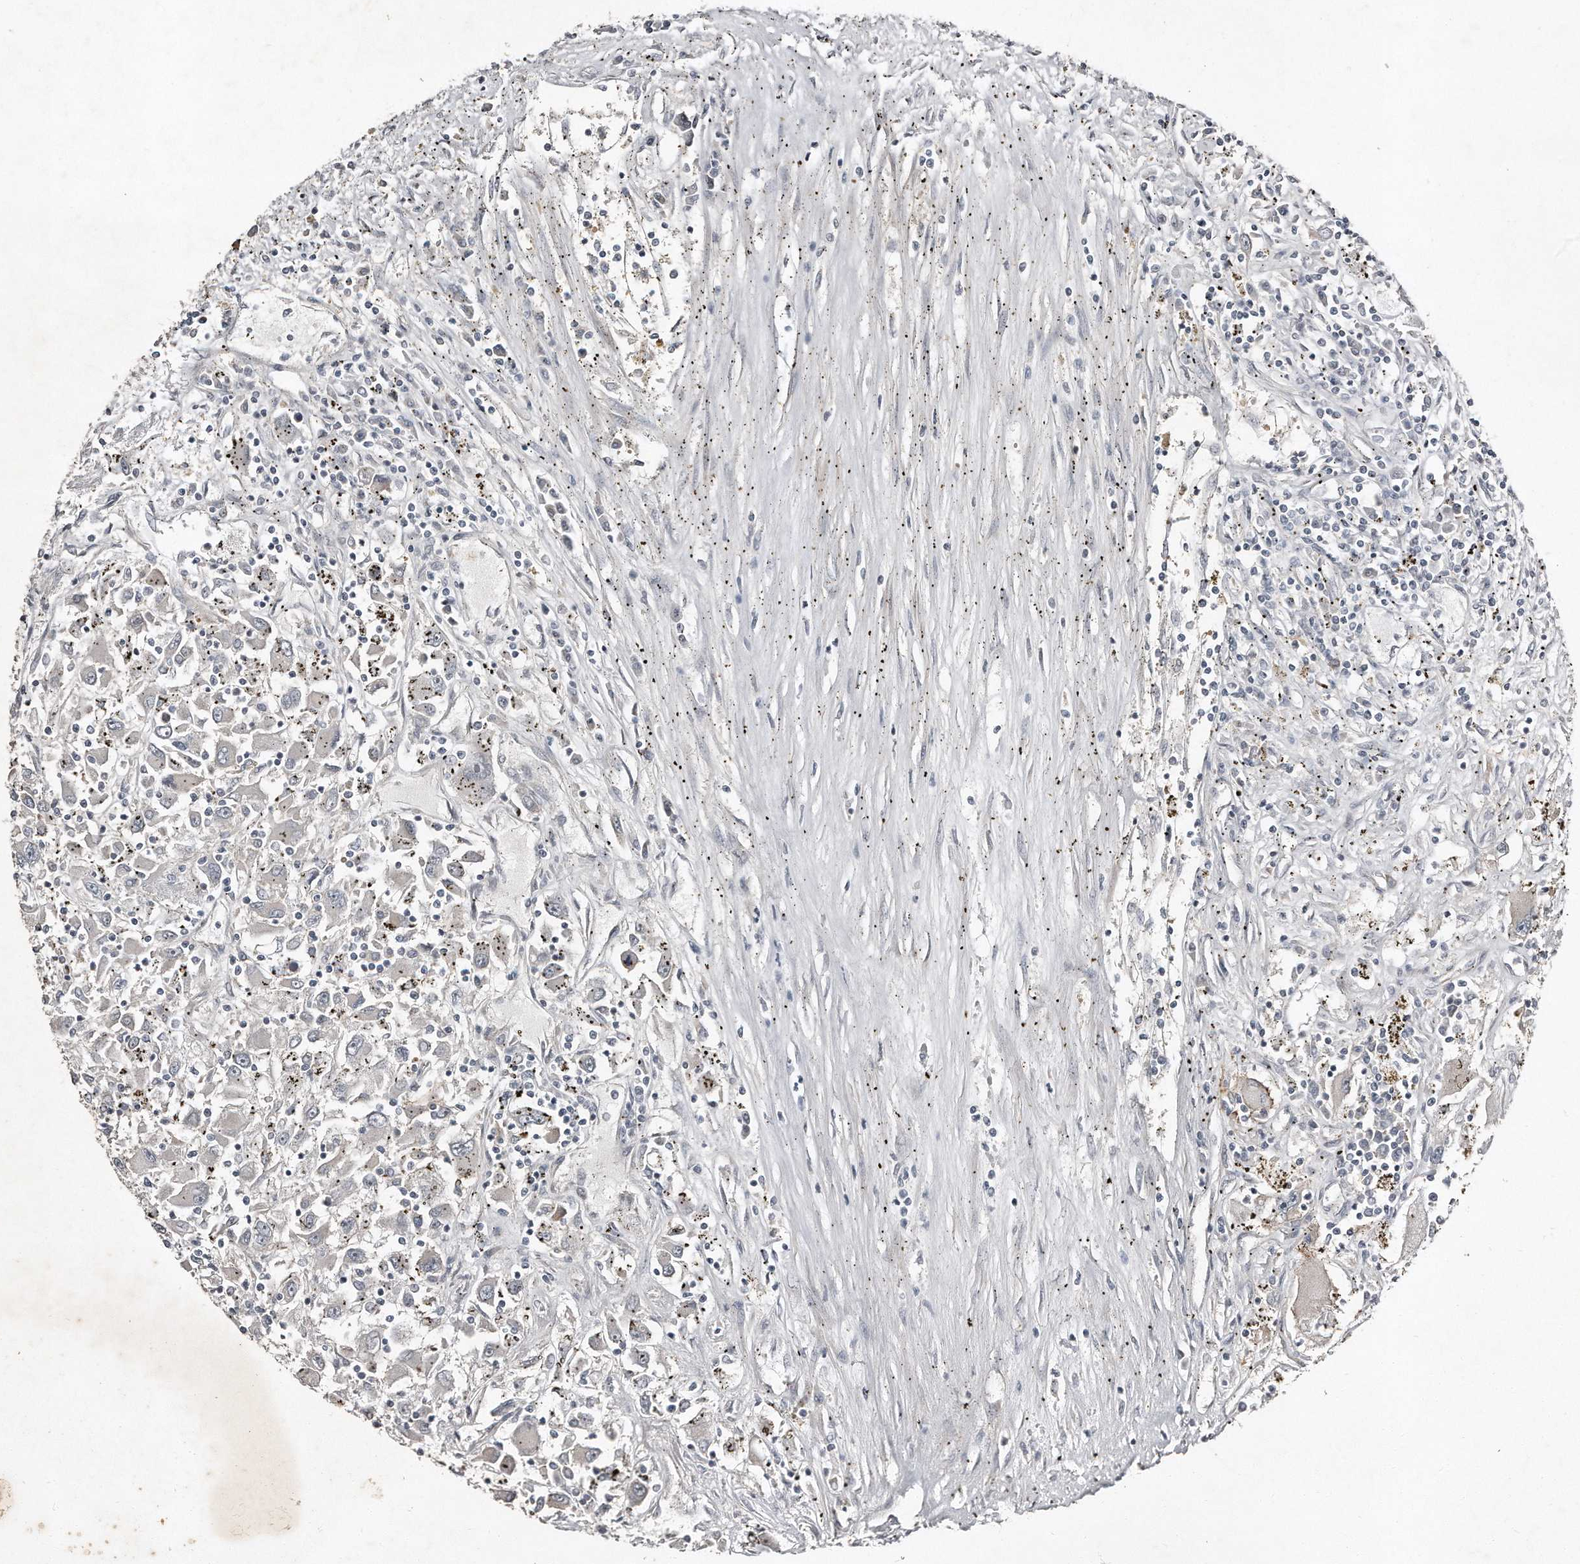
{"staining": {"intensity": "negative", "quantity": "none", "location": "none"}, "tissue": "renal cancer", "cell_type": "Tumor cells", "image_type": "cancer", "snomed": [{"axis": "morphology", "description": "Adenocarcinoma, NOS"}, {"axis": "topography", "description": "Kidney"}], "caption": "DAB (3,3'-diaminobenzidine) immunohistochemical staining of renal cancer demonstrates no significant expression in tumor cells. (DAB (3,3'-diaminobenzidine) immunohistochemistry (IHC) with hematoxylin counter stain).", "gene": "SNAP47", "patient": {"sex": "female", "age": 52}}